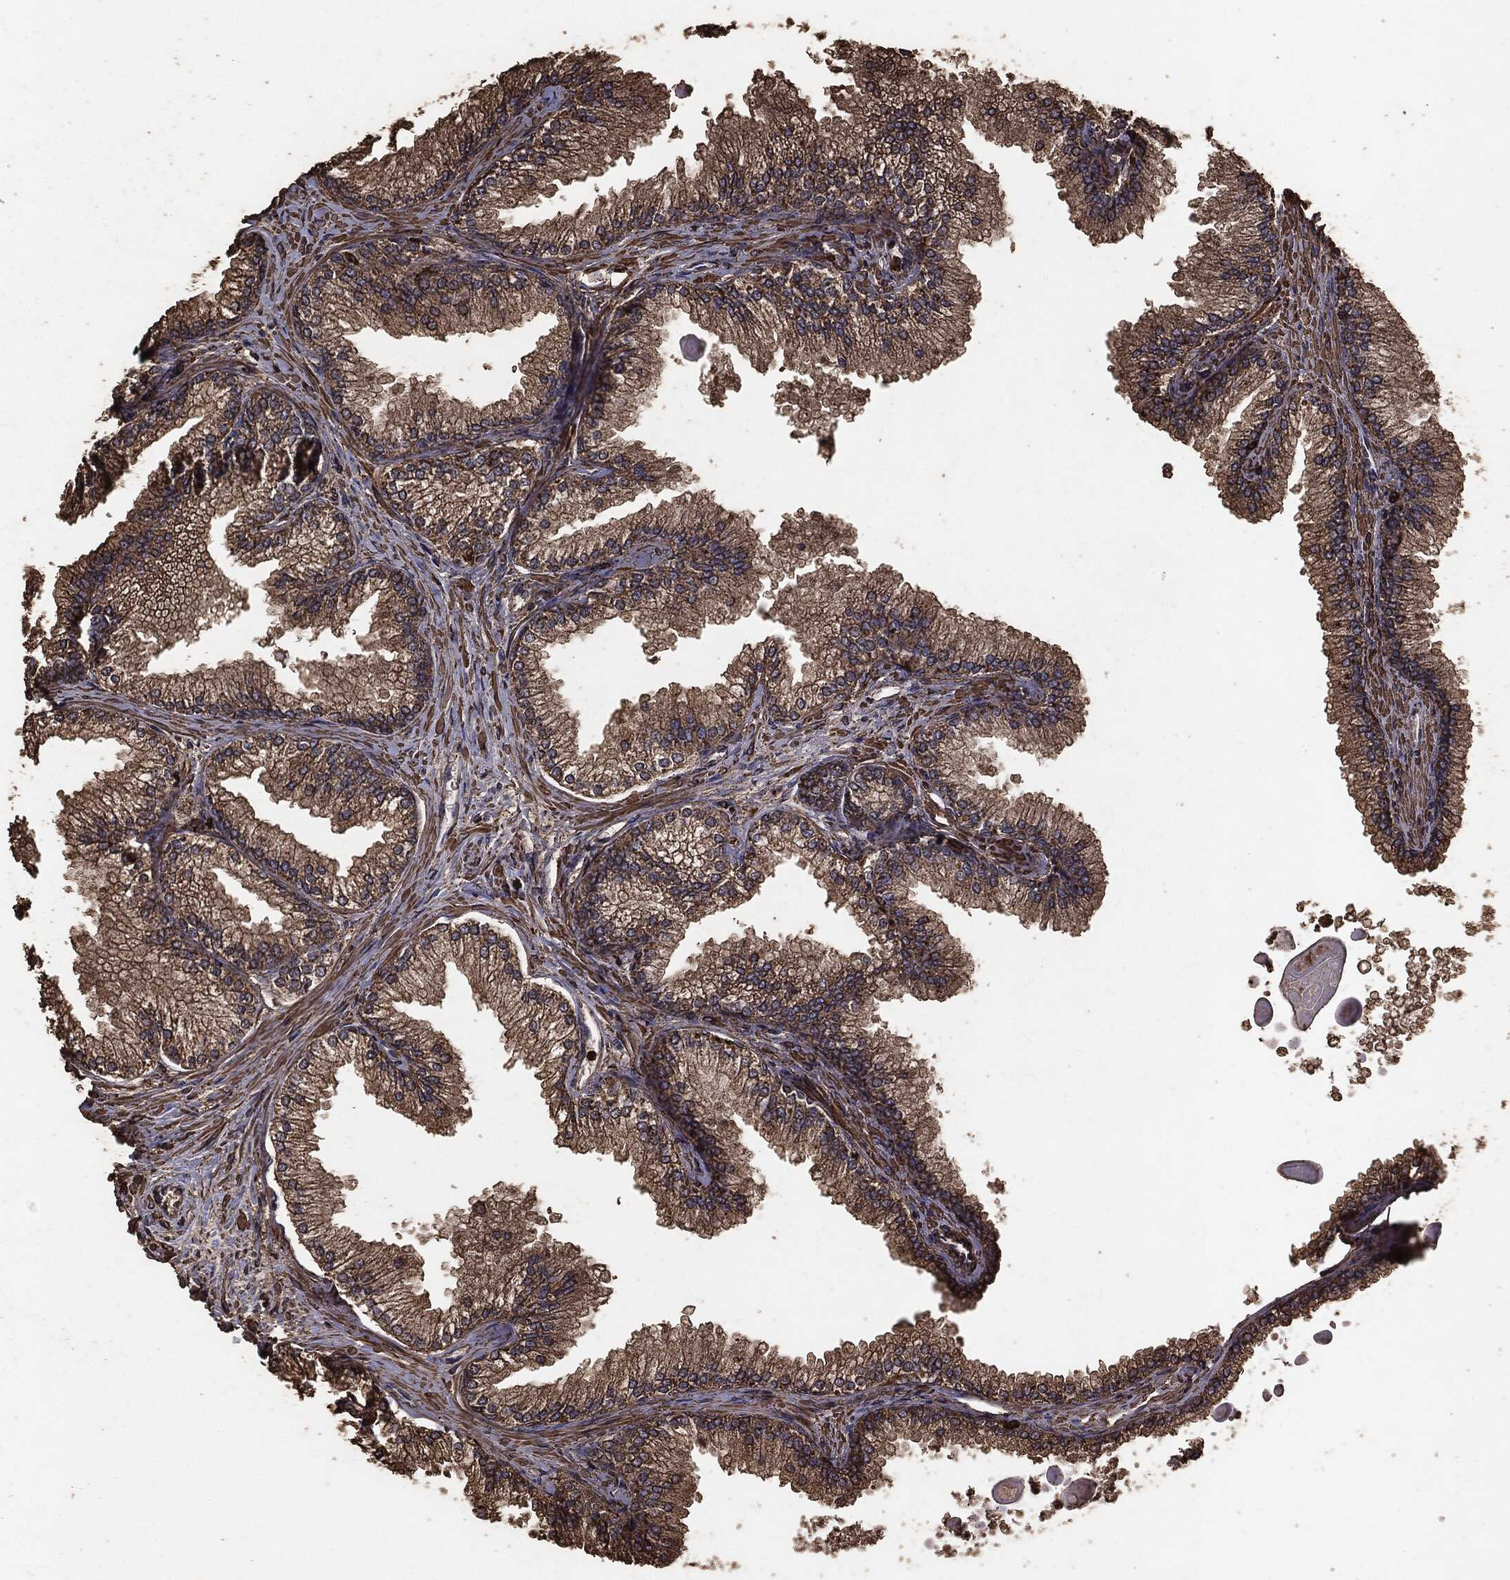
{"staining": {"intensity": "moderate", "quantity": ">75%", "location": "cytoplasmic/membranous"}, "tissue": "prostate", "cell_type": "Glandular cells", "image_type": "normal", "snomed": [{"axis": "morphology", "description": "Normal tissue, NOS"}, {"axis": "topography", "description": "Prostate"}], "caption": "Immunohistochemical staining of unremarkable human prostate displays >75% levels of moderate cytoplasmic/membranous protein expression in about >75% of glandular cells.", "gene": "MTOR", "patient": {"sex": "male", "age": 72}}